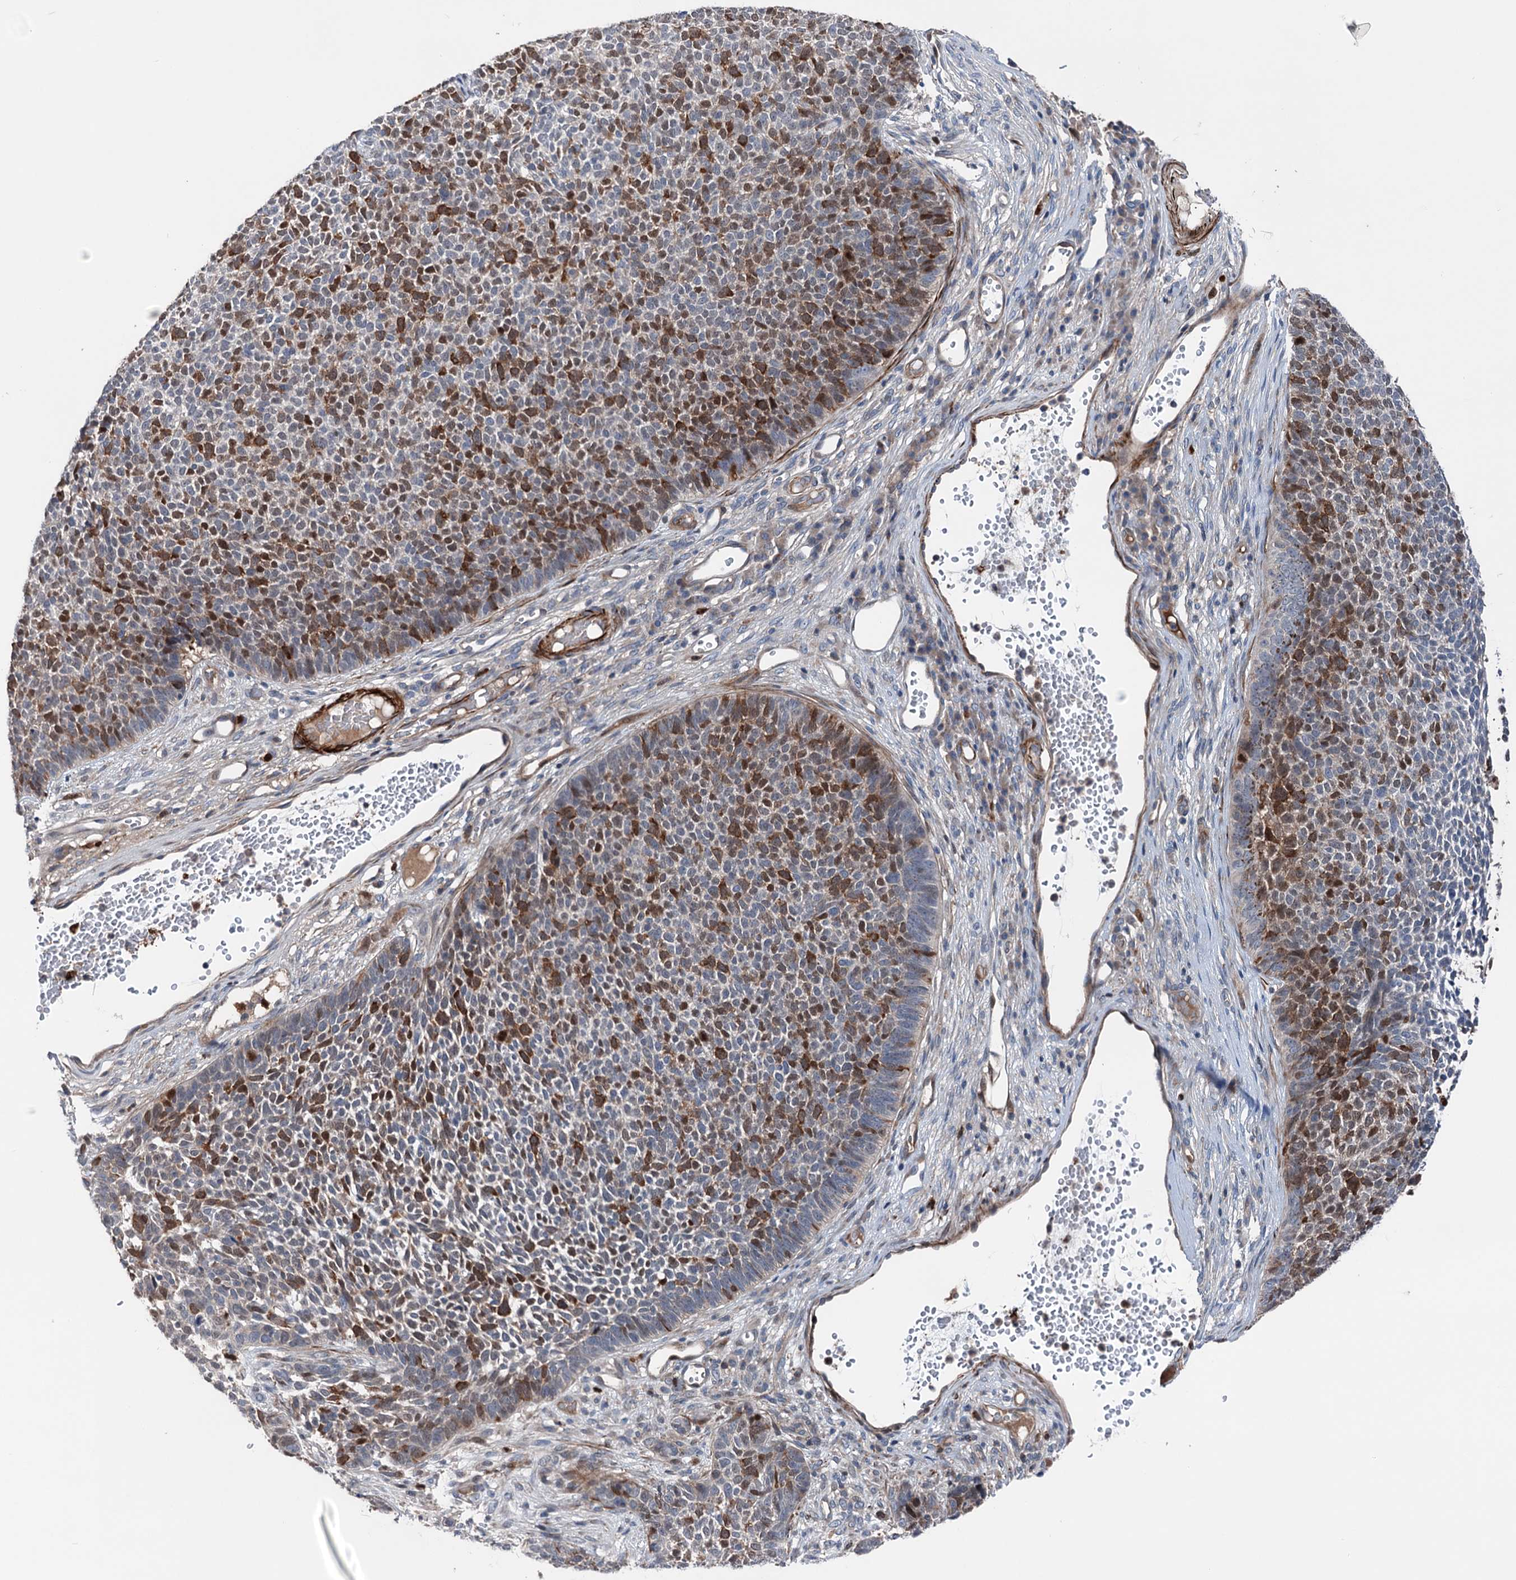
{"staining": {"intensity": "moderate", "quantity": "25%-75%", "location": "cytoplasmic/membranous"}, "tissue": "skin cancer", "cell_type": "Tumor cells", "image_type": "cancer", "snomed": [{"axis": "morphology", "description": "Basal cell carcinoma"}, {"axis": "topography", "description": "Skin"}], "caption": "Skin cancer (basal cell carcinoma) stained for a protein (brown) exhibits moderate cytoplasmic/membranous positive staining in approximately 25%-75% of tumor cells.", "gene": "NCAPD2", "patient": {"sex": "female", "age": 84}}